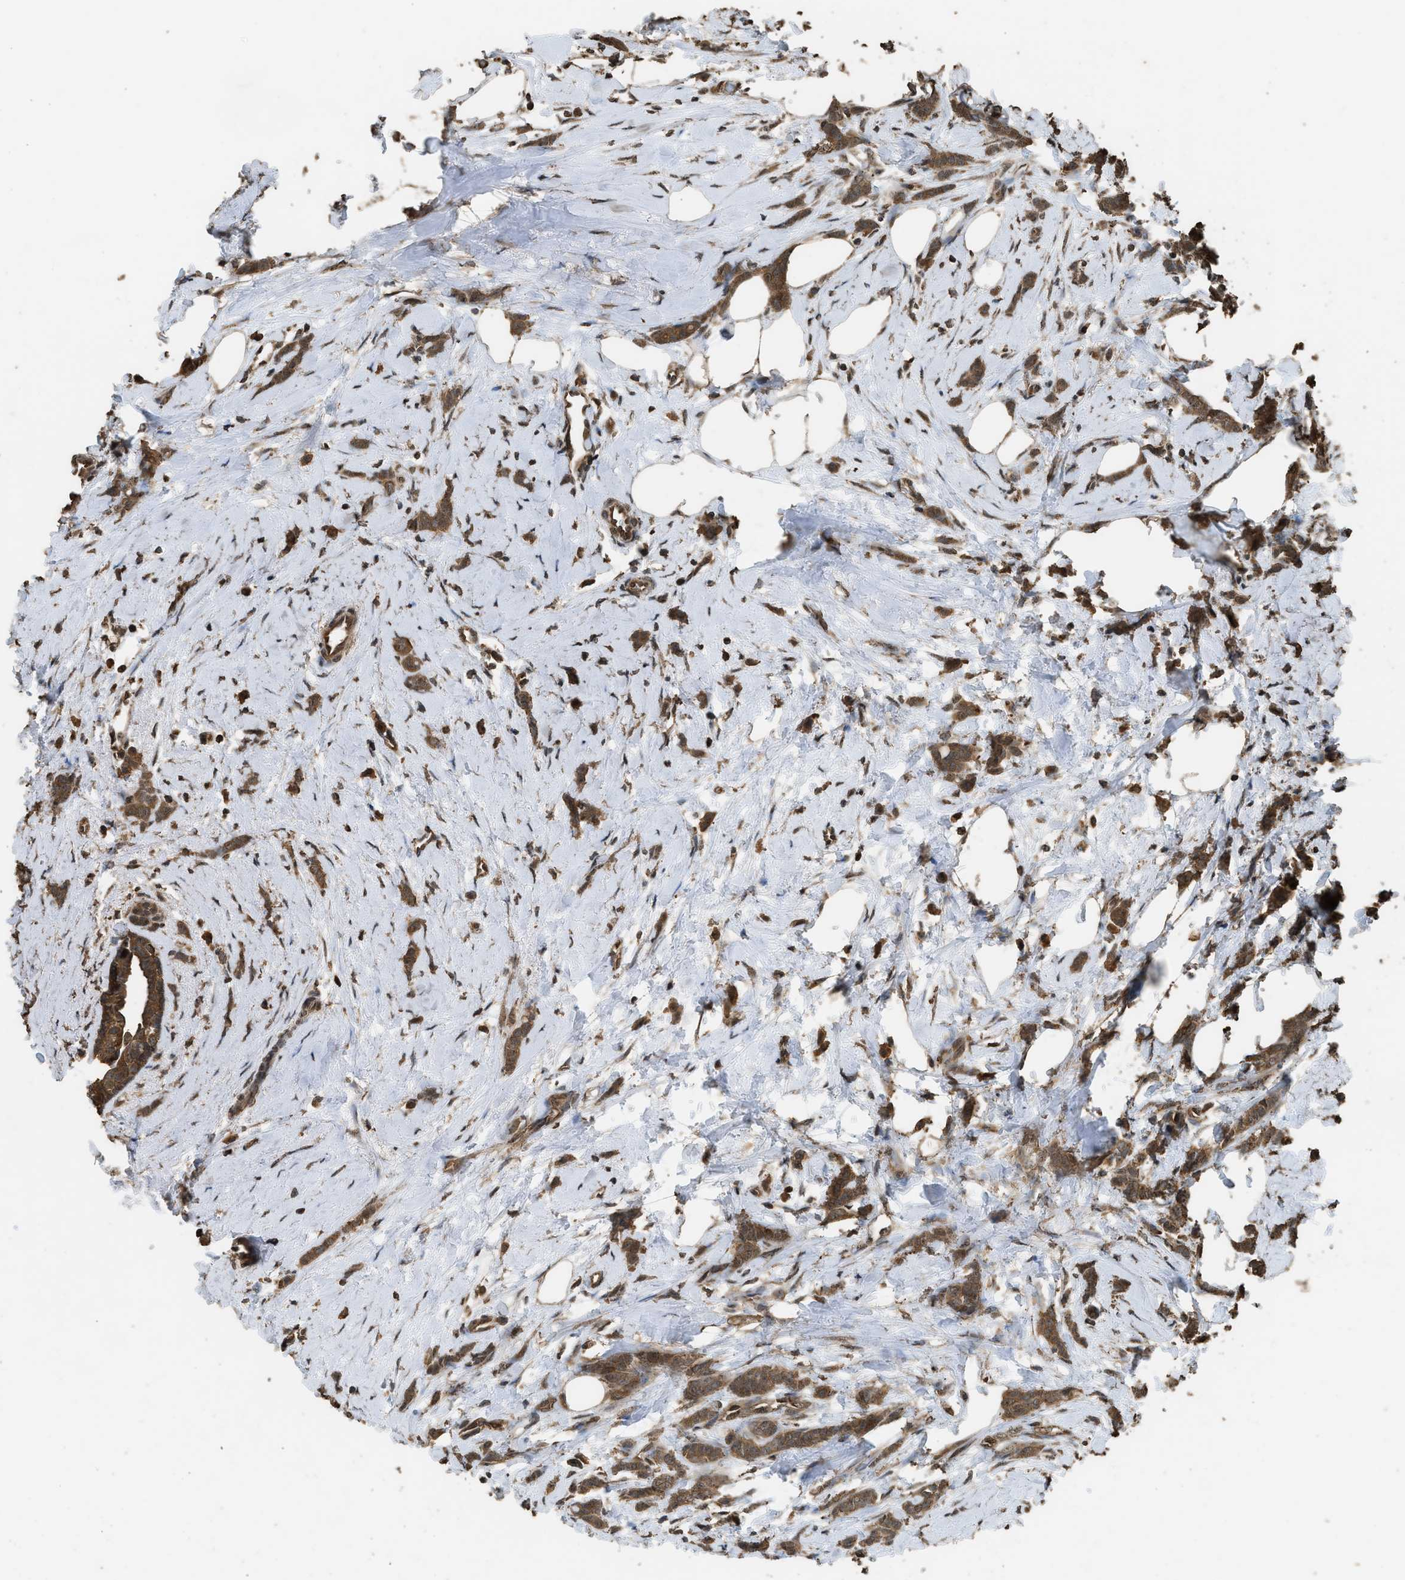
{"staining": {"intensity": "strong", "quantity": ">75%", "location": "cytoplasmic/membranous"}, "tissue": "breast cancer", "cell_type": "Tumor cells", "image_type": "cancer", "snomed": [{"axis": "morphology", "description": "Lobular carcinoma, in situ"}, {"axis": "morphology", "description": "Lobular carcinoma"}, {"axis": "topography", "description": "Breast"}], "caption": "Strong cytoplasmic/membranous protein staining is present in about >75% of tumor cells in breast lobular carcinoma in situ.", "gene": "MYBL2", "patient": {"sex": "female", "age": 41}}